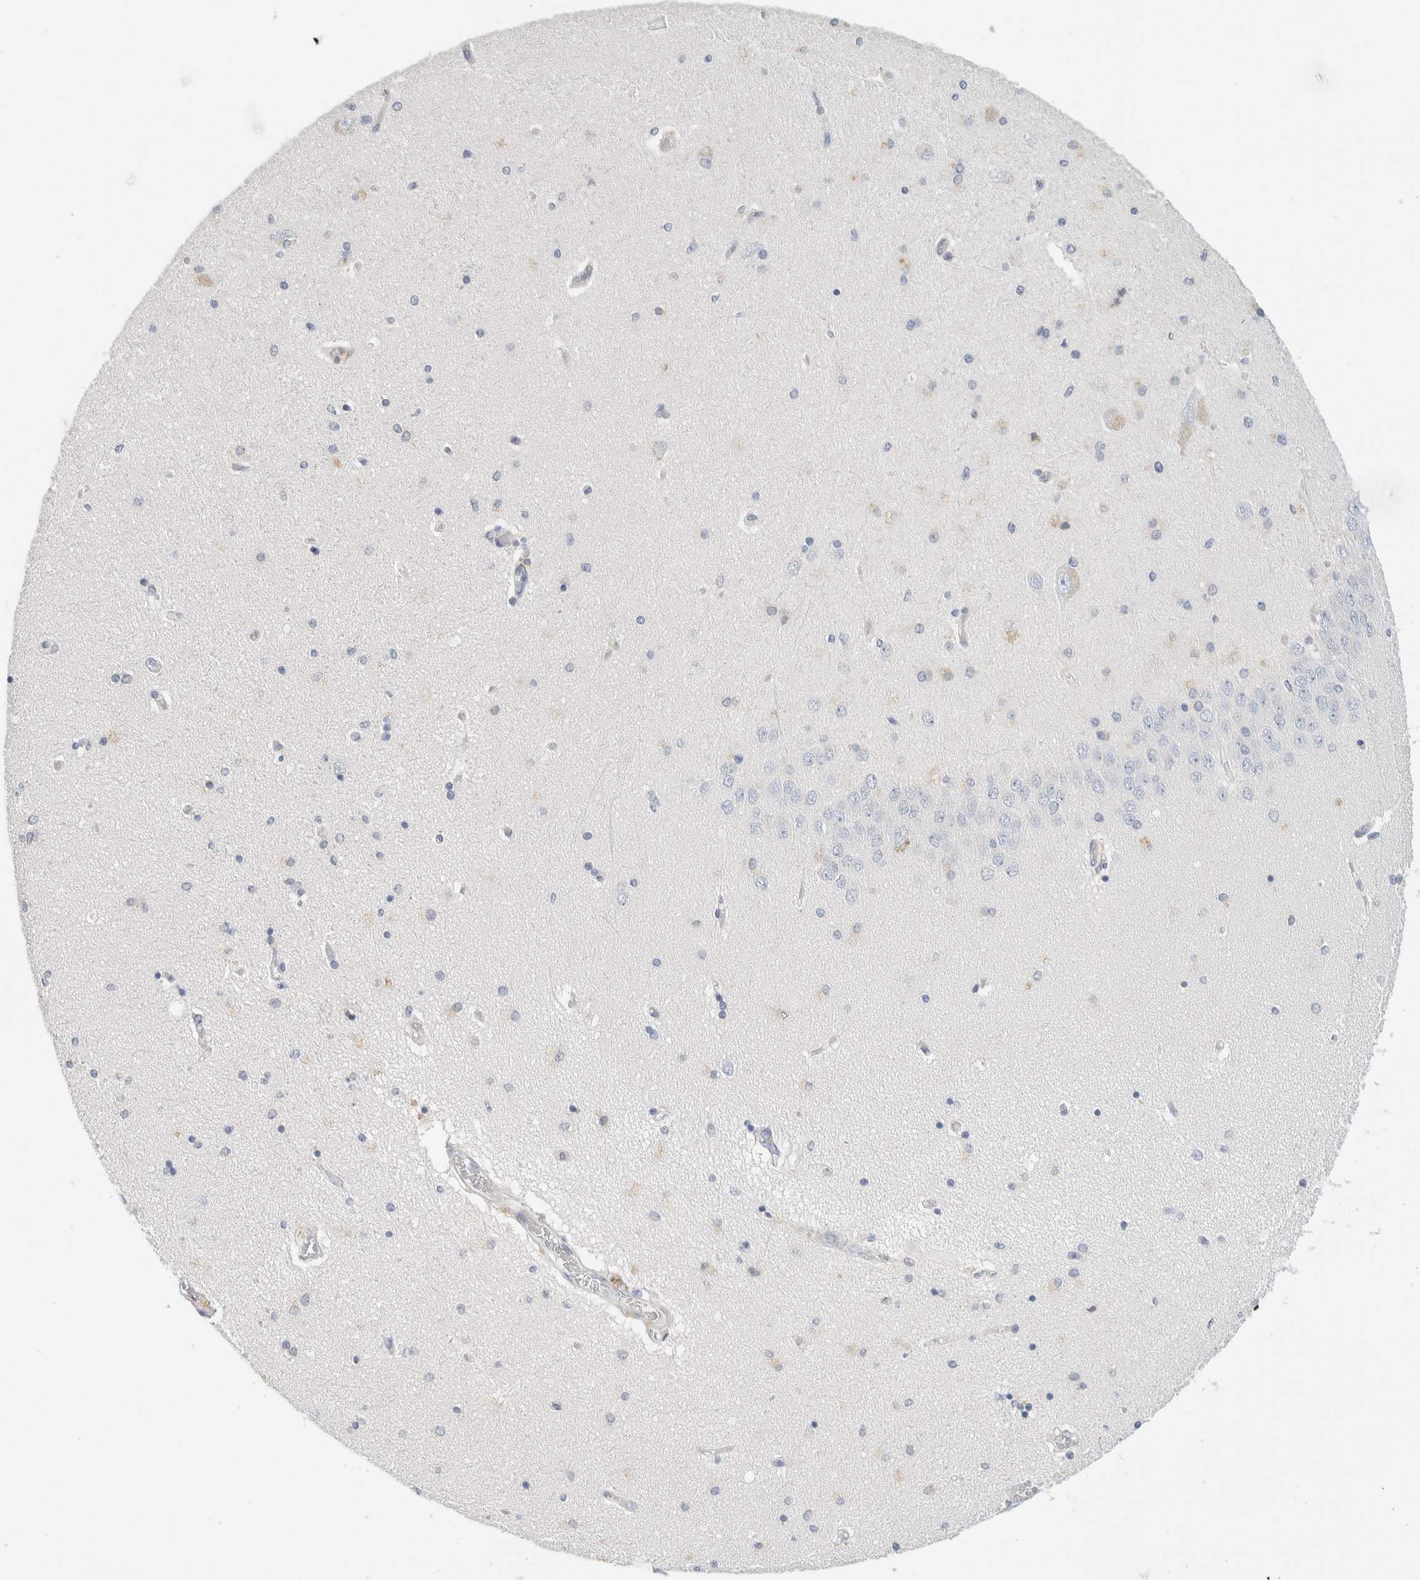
{"staining": {"intensity": "negative", "quantity": "none", "location": "none"}, "tissue": "hippocampus", "cell_type": "Glial cells", "image_type": "normal", "snomed": [{"axis": "morphology", "description": "Normal tissue, NOS"}, {"axis": "topography", "description": "Hippocampus"}], "caption": "The photomicrograph reveals no staining of glial cells in benign hippocampus. (Brightfield microscopy of DAB (3,3'-diaminobenzidine) immunohistochemistry at high magnification).", "gene": "ADAM30", "patient": {"sex": "female", "age": 54}}